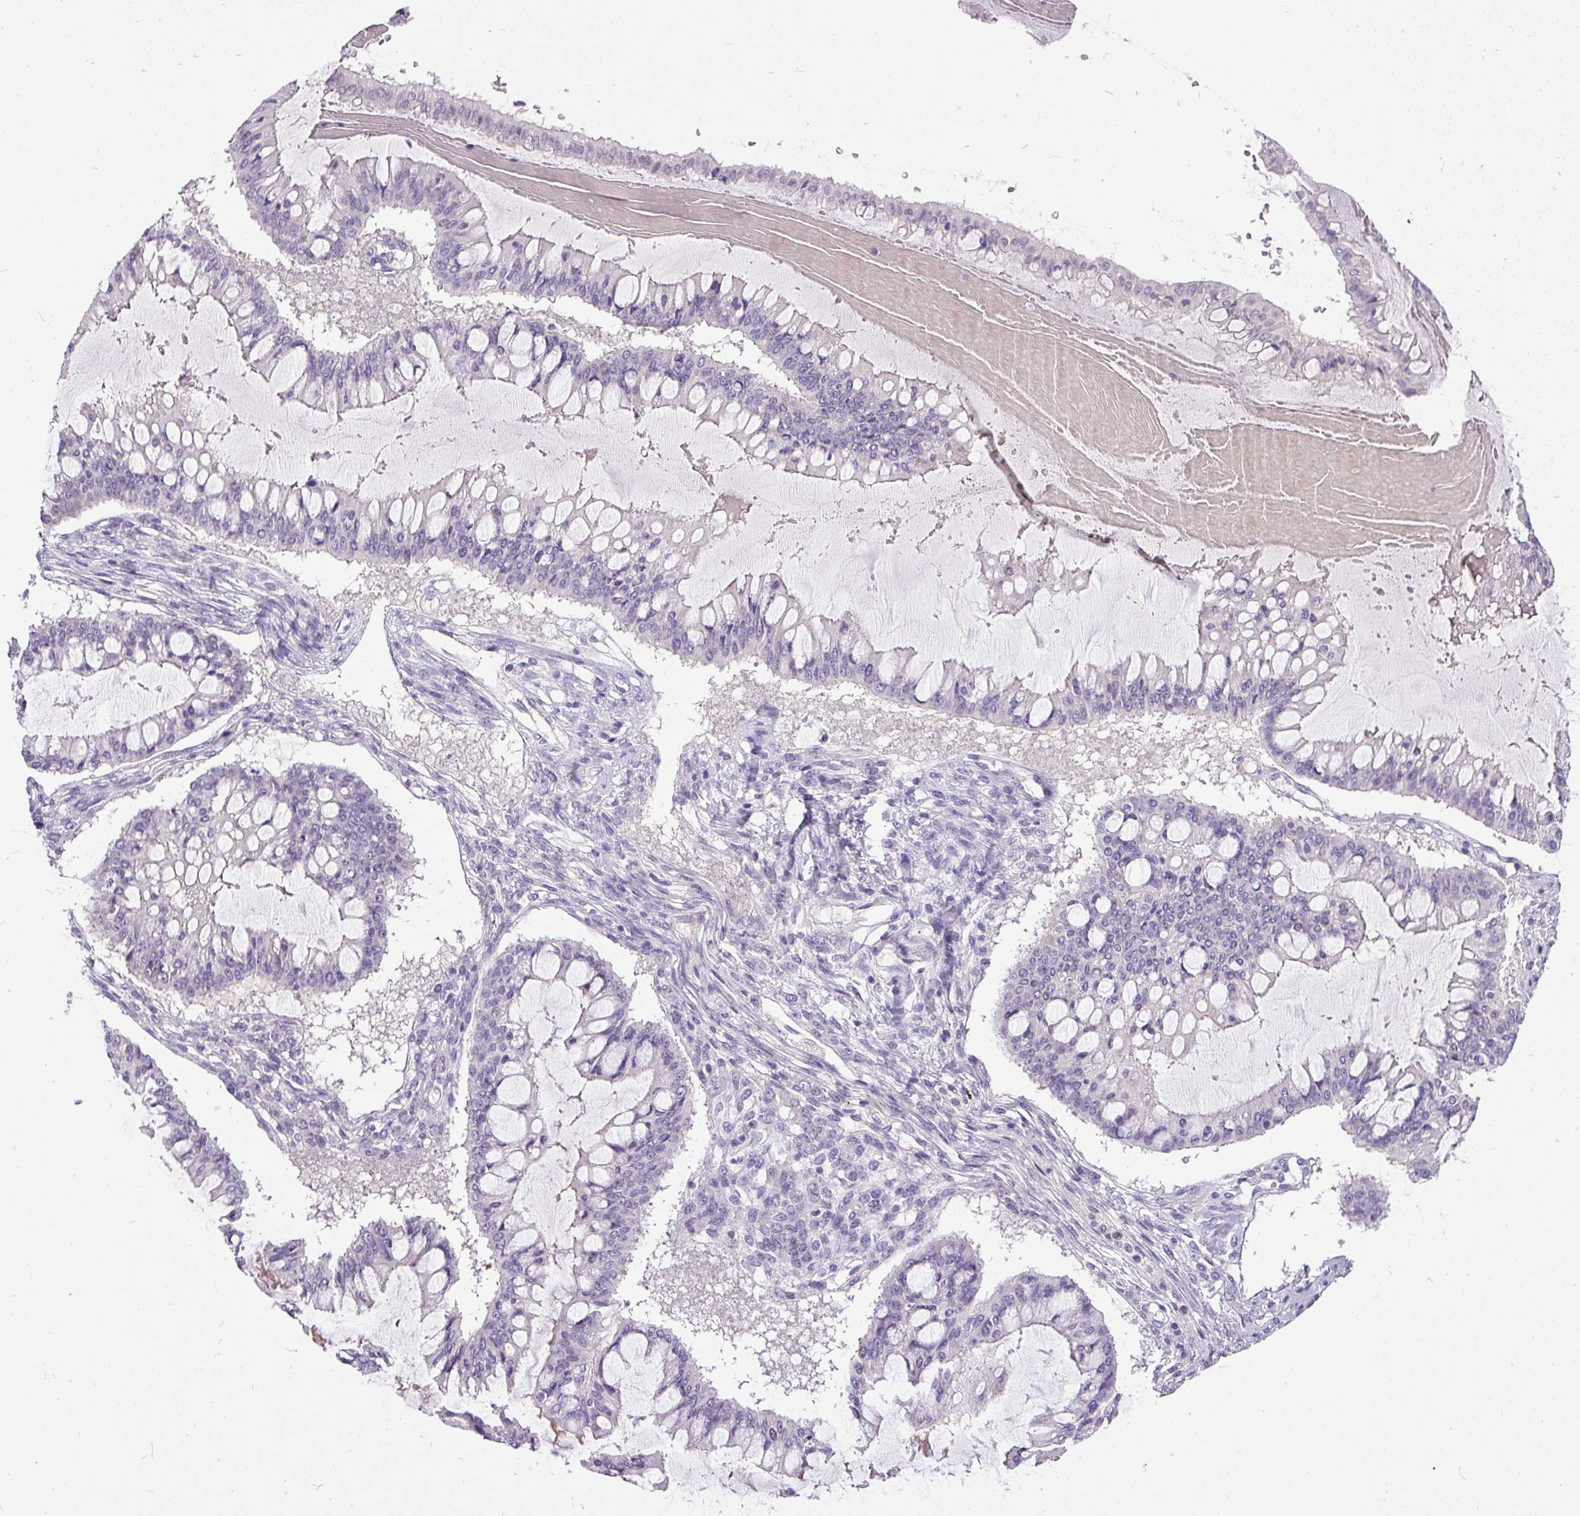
{"staining": {"intensity": "negative", "quantity": "none", "location": "none"}, "tissue": "ovarian cancer", "cell_type": "Tumor cells", "image_type": "cancer", "snomed": [{"axis": "morphology", "description": "Cystadenocarcinoma, mucinous, NOS"}, {"axis": "topography", "description": "Ovary"}], "caption": "Immunohistochemistry histopathology image of human ovarian cancer stained for a protein (brown), which displays no positivity in tumor cells.", "gene": "KRTAP20-3", "patient": {"sex": "female", "age": 73}}